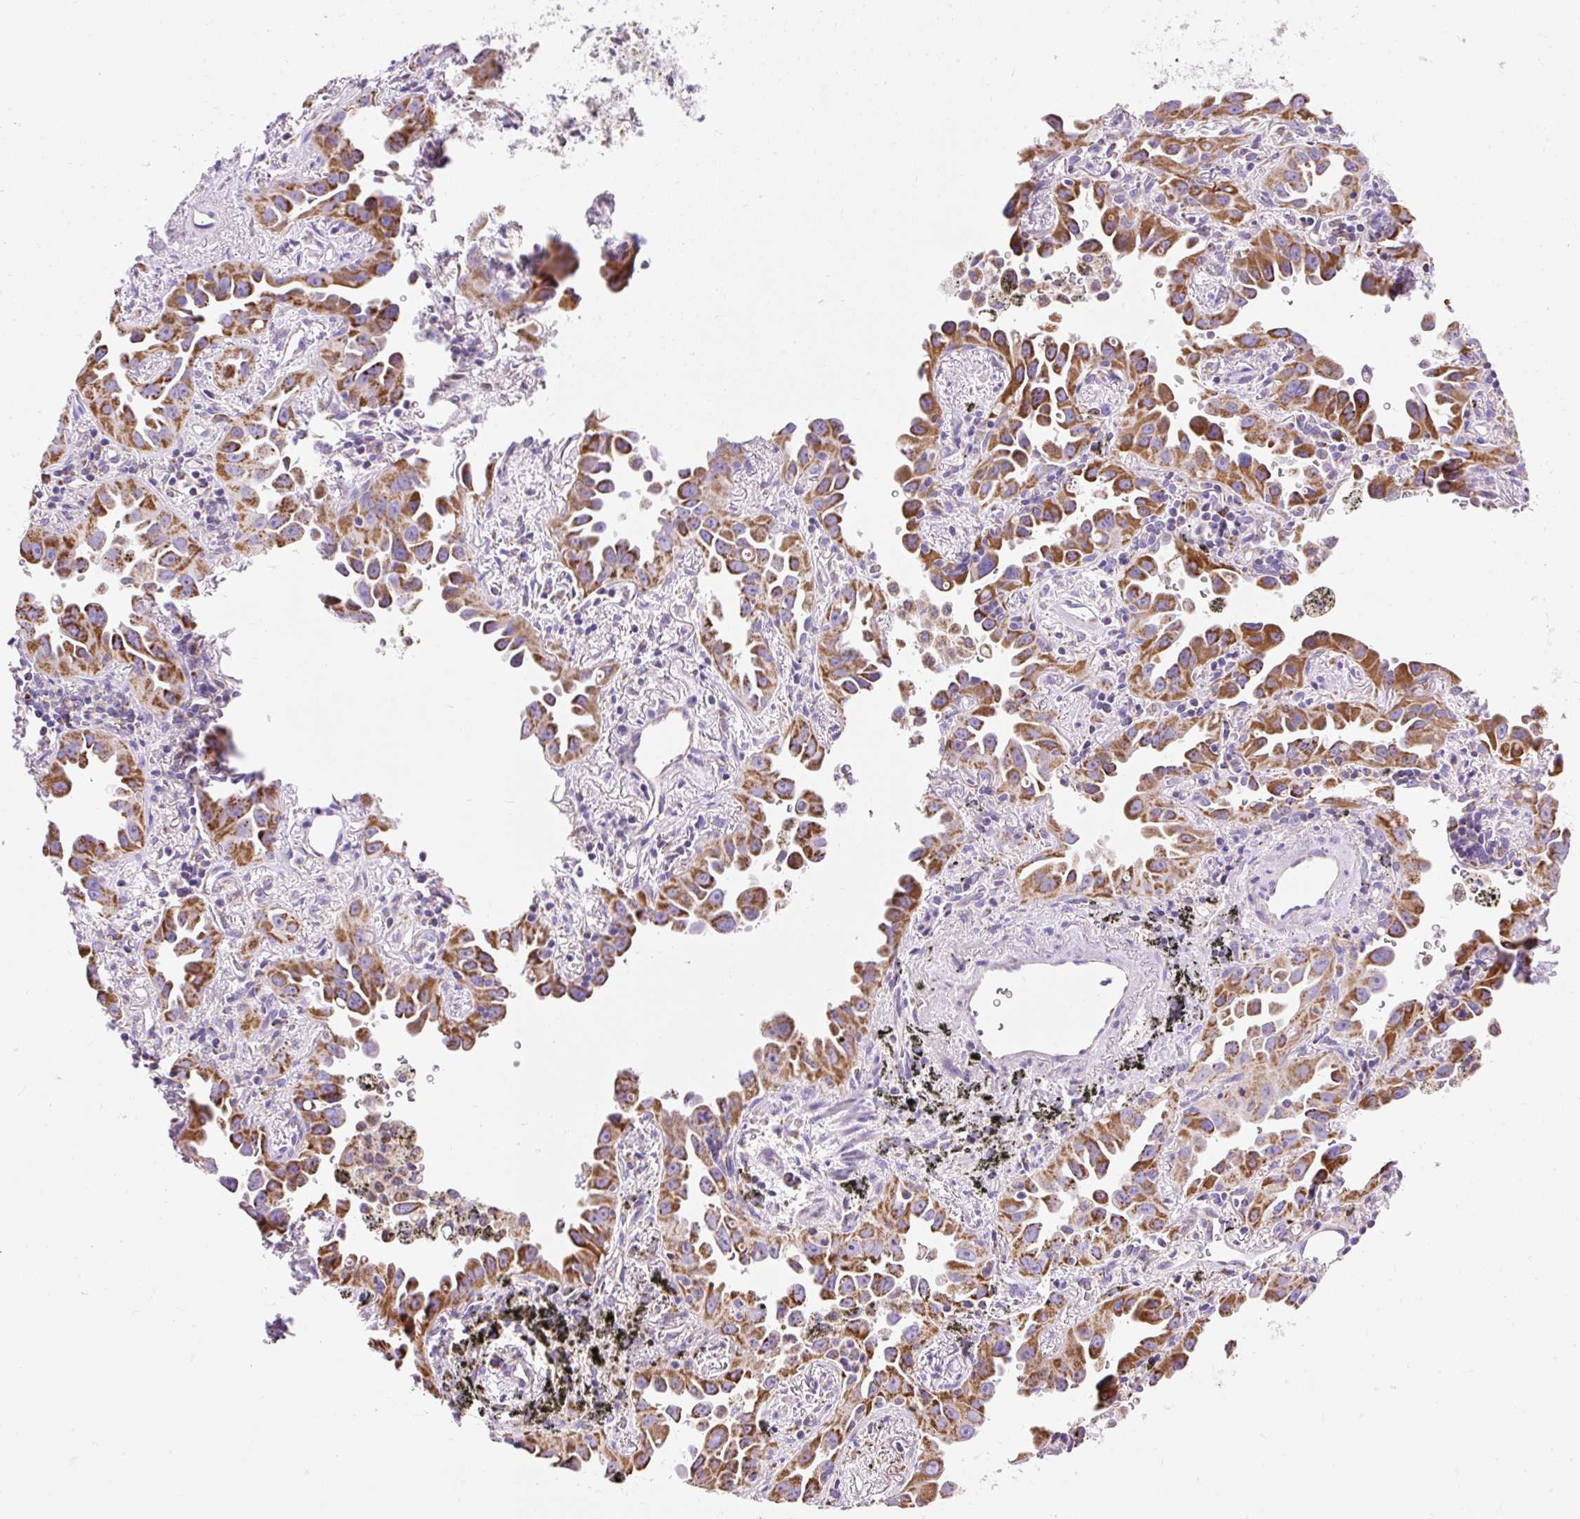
{"staining": {"intensity": "strong", "quantity": ">75%", "location": "cytoplasmic/membranous"}, "tissue": "lung cancer", "cell_type": "Tumor cells", "image_type": "cancer", "snomed": [{"axis": "morphology", "description": "Adenocarcinoma, NOS"}, {"axis": "topography", "description": "Lung"}], "caption": "Approximately >75% of tumor cells in adenocarcinoma (lung) reveal strong cytoplasmic/membranous protein expression as visualized by brown immunohistochemical staining.", "gene": "DAAM2", "patient": {"sex": "male", "age": 68}}